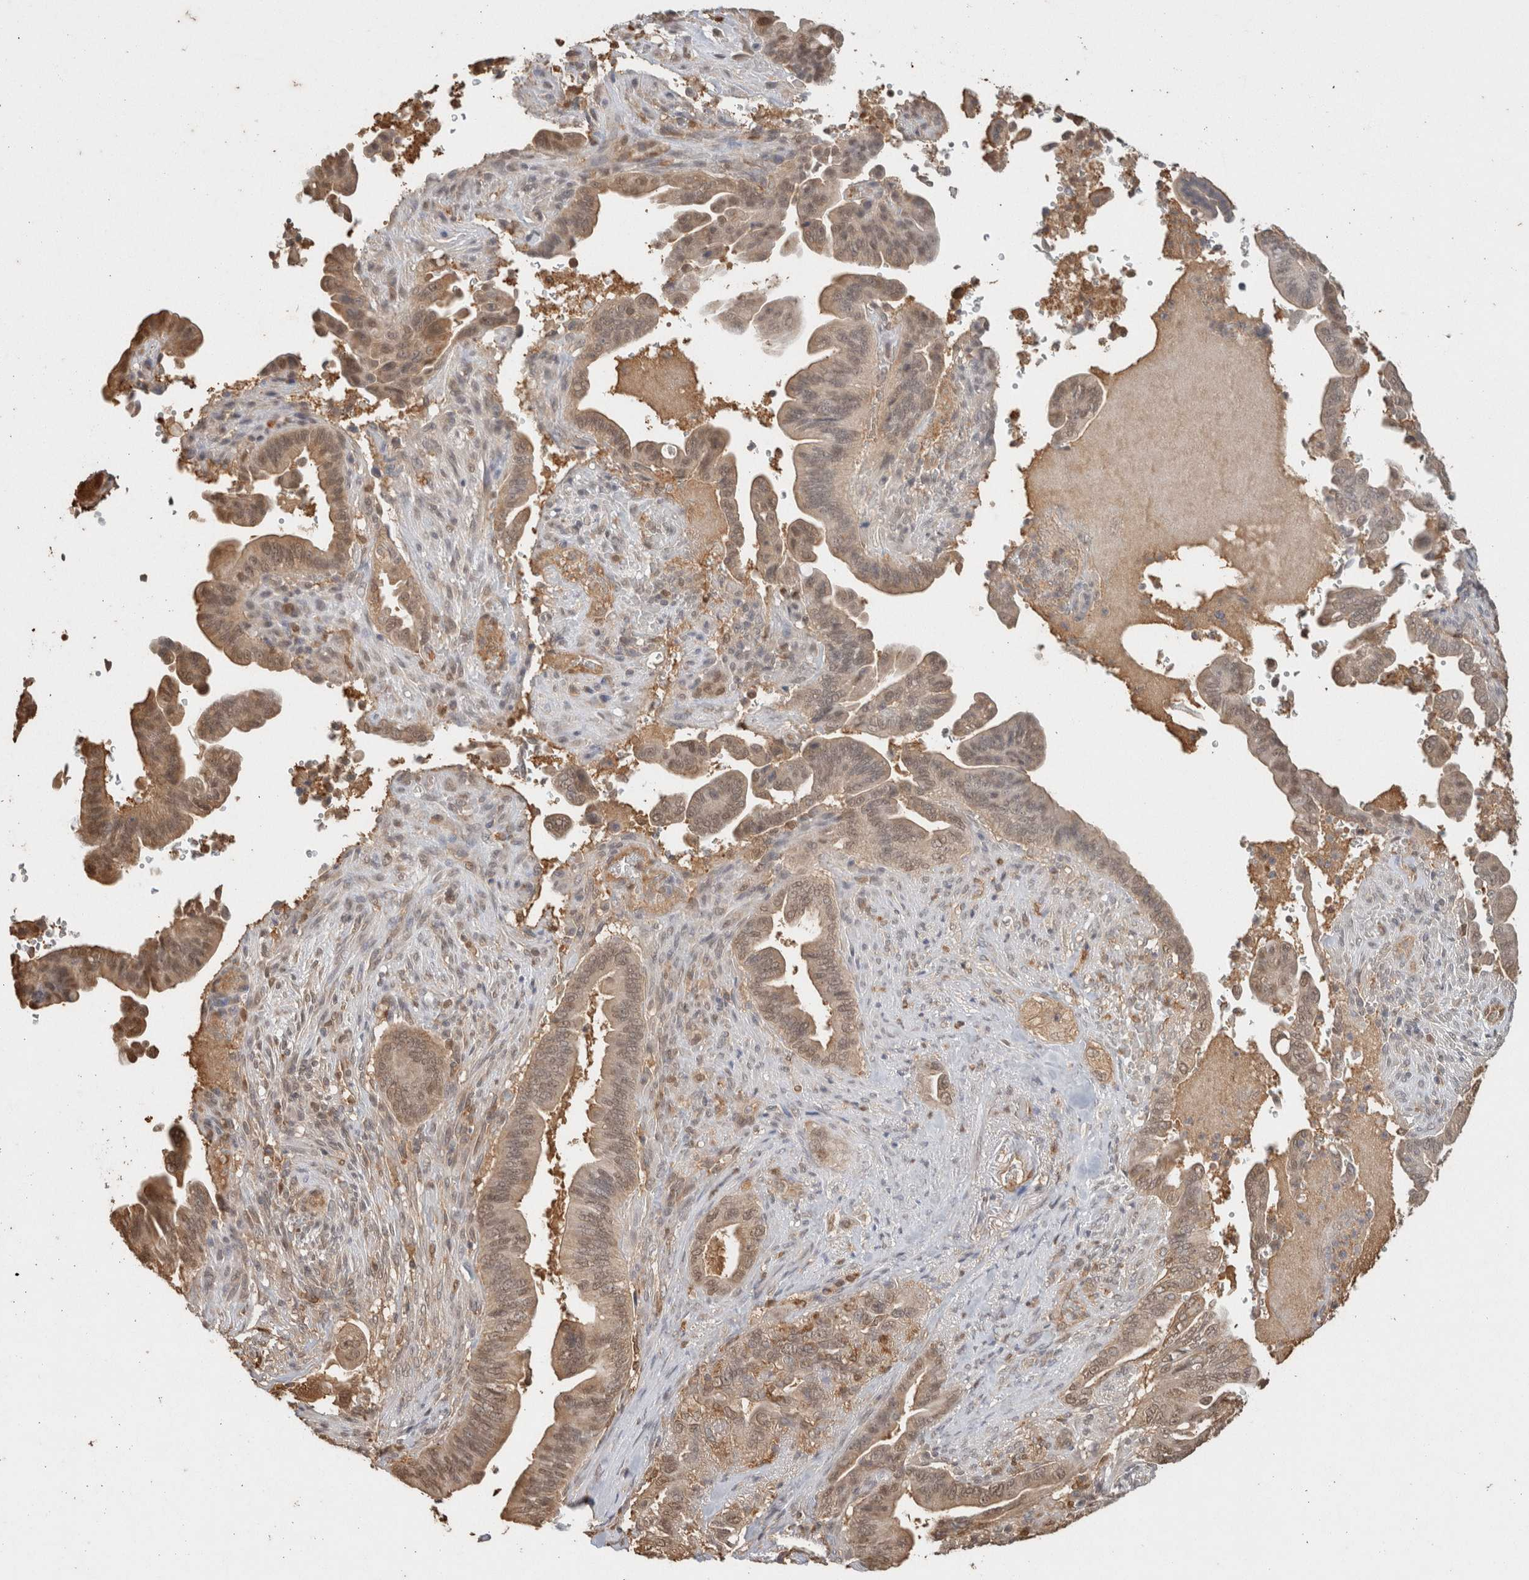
{"staining": {"intensity": "weak", "quantity": ">75%", "location": "cytoplasmic/membranous,nuclear"}, "tissue": "pancreatic cancer", "cell_type": "Tumor cells", "image_type": "cancer", "snomed": [{"axis": "morphology", "description": "Adenocarcinoma, NOS"}, {"axis": "topography", "description": "Pancreas"}], "caption": "High-power microscopy captured an immunohistochemistry photomicrograph of pancreatic cancer (adenocarcinoma), revealing weak cytoplasmic/membranous and nuclear staining in about >75% of tumor cells. Nuclei are stained in blue.", "gene": "YWHAH", "patient": {"sex": "male", "age": 70}}